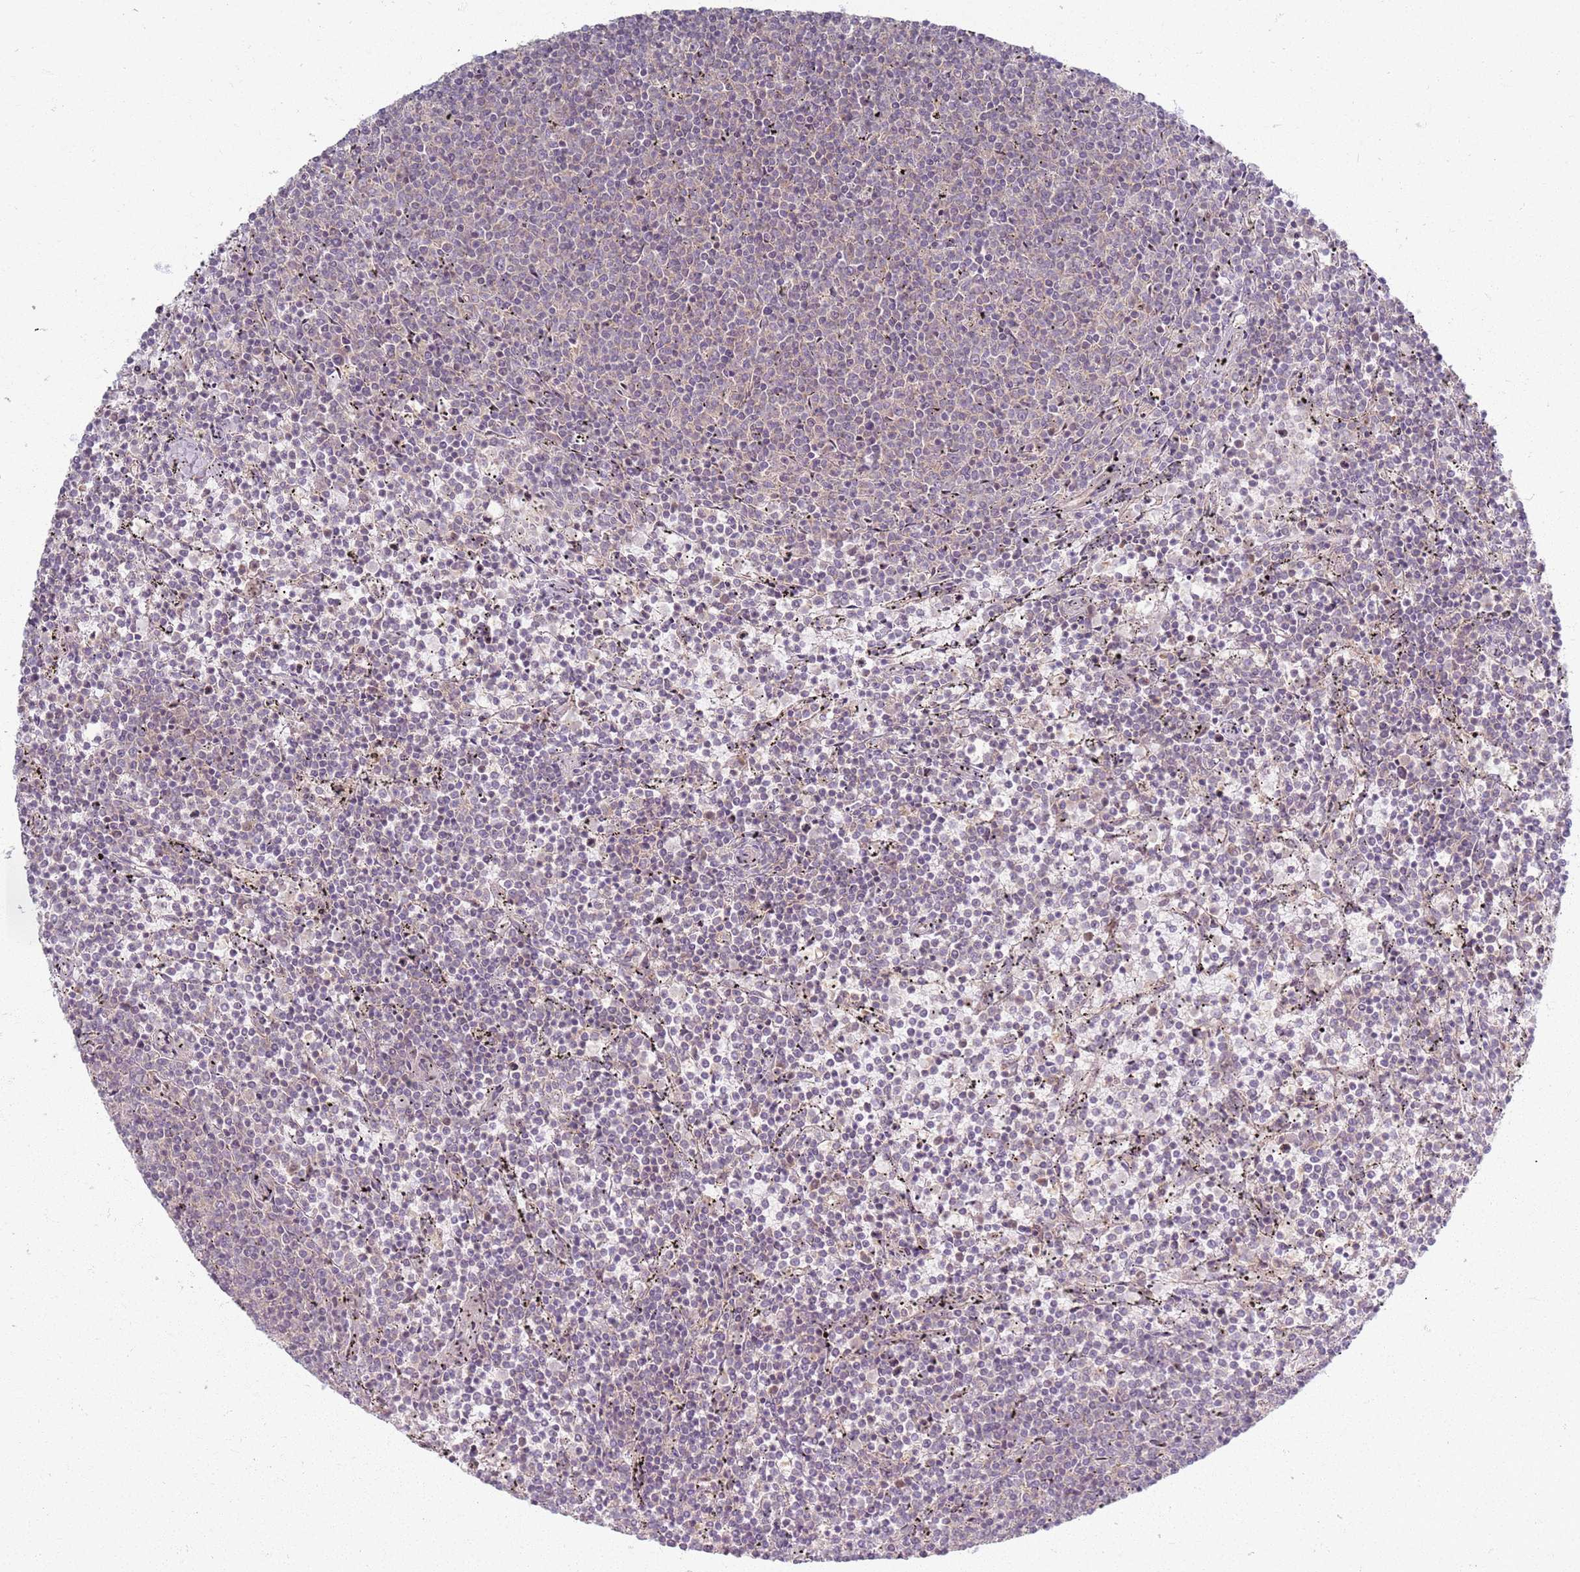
{"staining": {"intensity": "negative", "quantity": "none", "location": "none"}, "tissue": "lymphoma", "cell_type": "Tumor cells", "image_type": "cancer", "snomed": [{"axis": "morphology", "description": "Malignant lymphoma, non-Hodgkin's type, Low grade"}, {"axis": "topography", "description": "Spleen"}], "caption": "Immunohistochemistry (IHC) of malignant lymphoma, non-Hodgkin's type (low-grade) reveals no positivity in tumor cells. The staining is performed using DAB brown chromogen with nuclei counter-stained in using hematoxylin.", "gene": "ZDHHC2", "patient": {"sex": "female", "age": 50}}